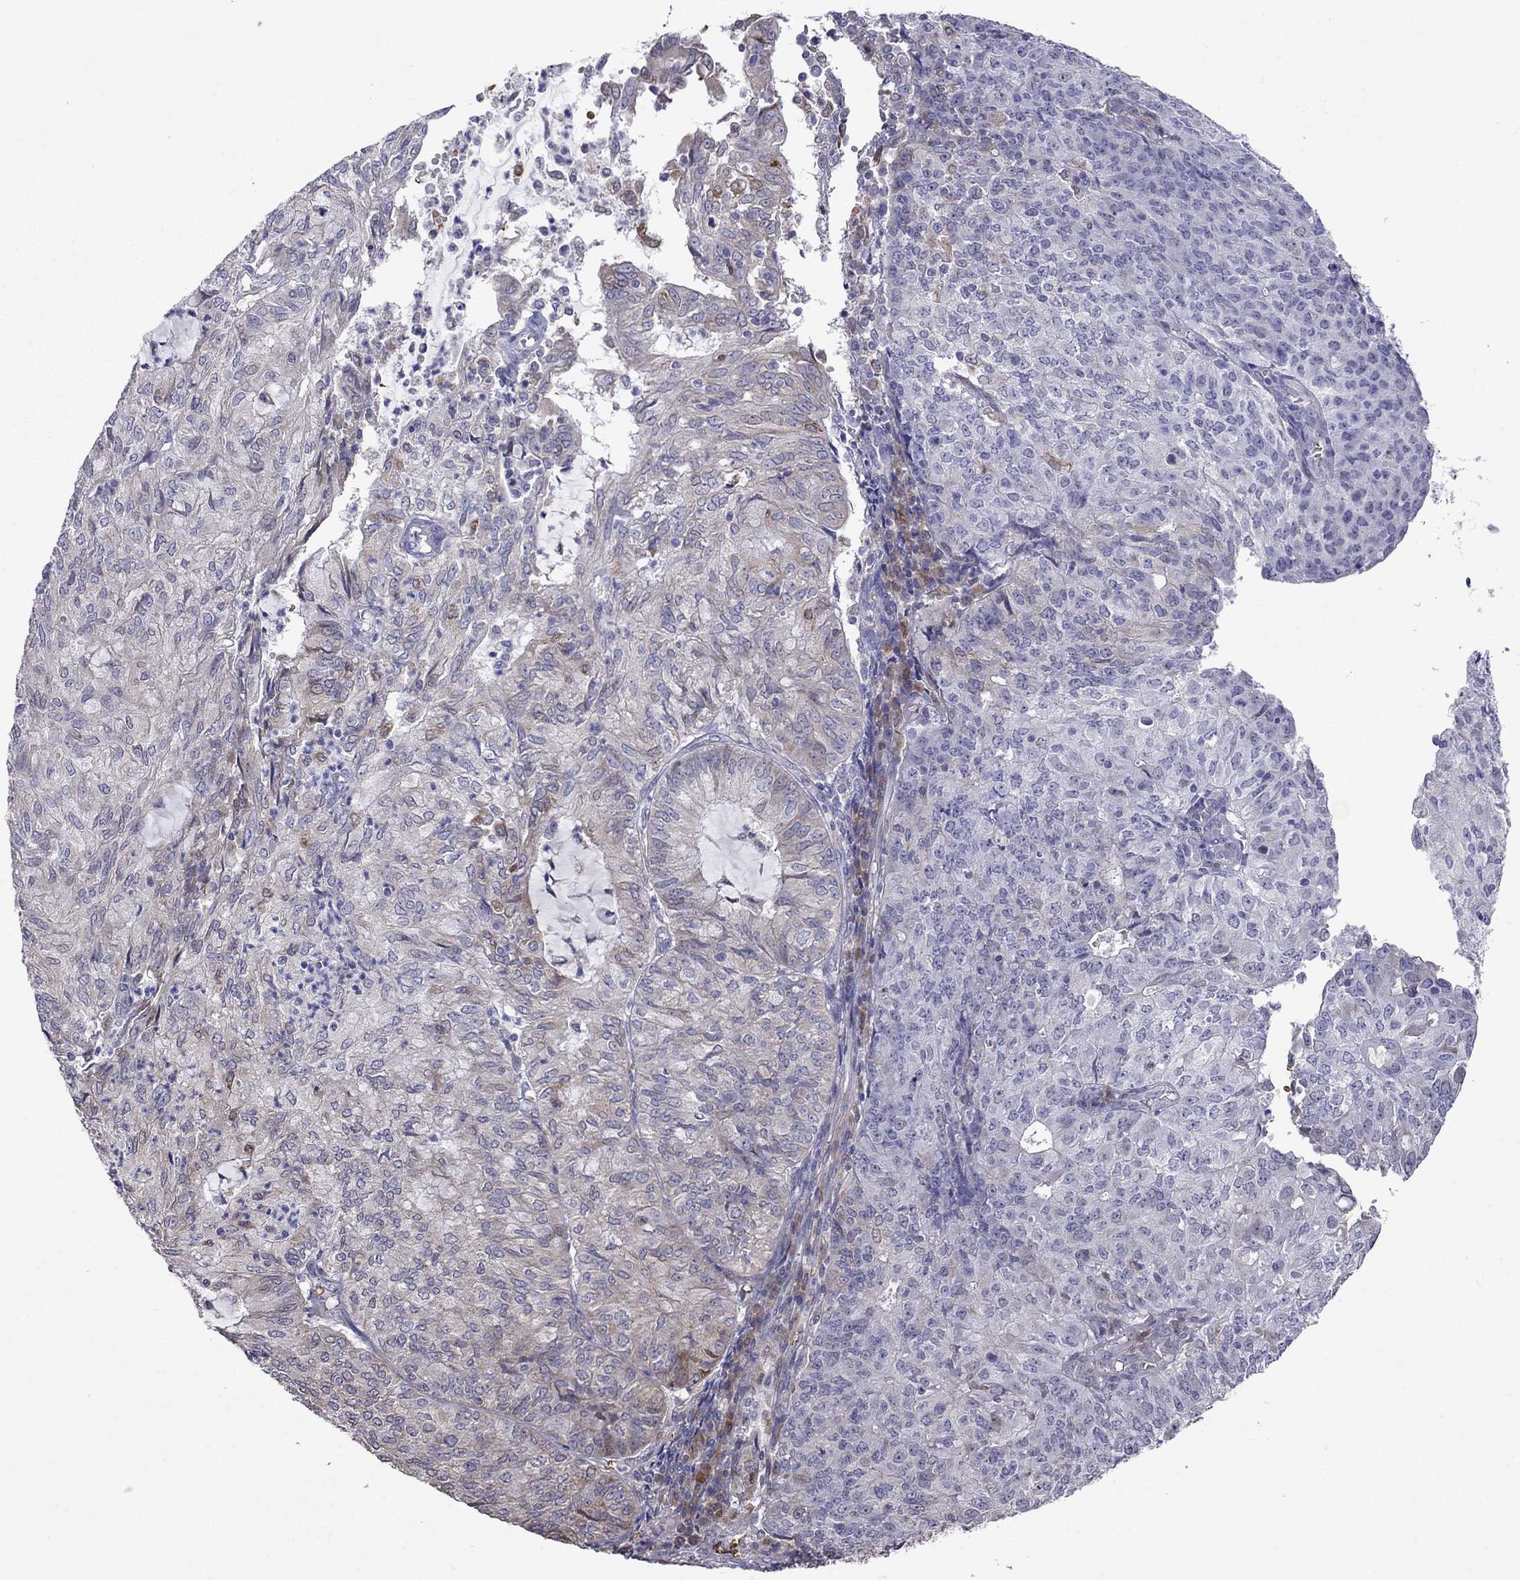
{"staining": {"intensity": "moderate", "quantity": "25%-75%", "location": "cytoplasmic/membranous"}, "tissue": "endometrial cancer", "cell_type": "Tumor cells", "image_type": "cancer", "snomed": [{"axis": "morphology", "description": "Adenocarcinoma, NOS"}, {"axis": "topography", "description": "Endometrium"}], "caption": "The micrograph demonstrates immunohistochemical staining of endometrial cancer. There is moderate cytoplasmic/membranous staining is present in about 25%-75% of tumor cells. (brown staining indicates protein expression, while blue staining denotes nuclei).", "gene": "ADAM28", "patient": {"sex": "female", "age": 82}}